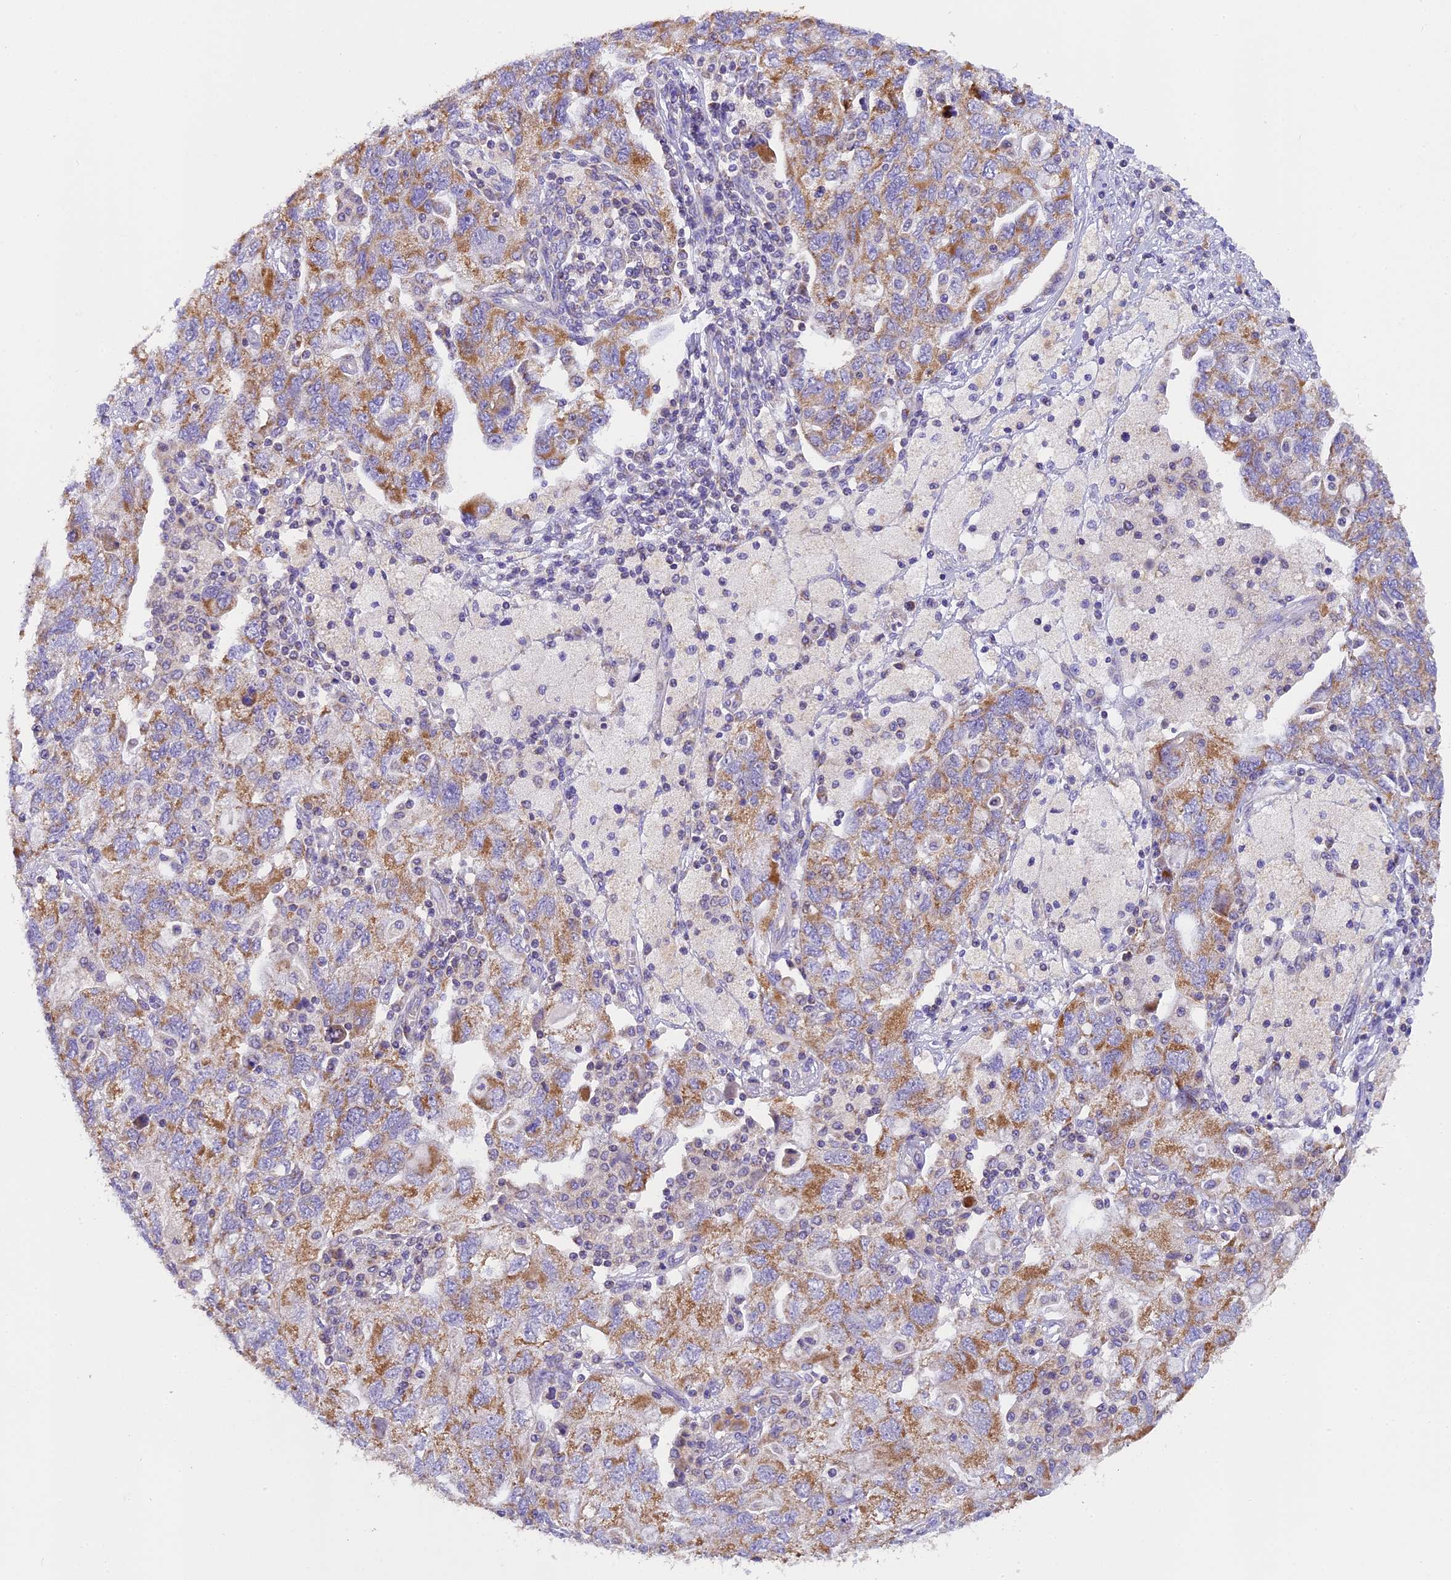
{"staining": {"intensity": "moderate", "quantity": "25%-75%", "location": "cytoplasmic/membranous"}, "tissue": "ovarian cancer", "cell_type": "Tumor cells", "image_type": "cancer", "snomed": [{"axis": "morphology", "description": "Carcinoma, NOS"}, {"axis": "morphology", "description": "Cystadenocarcinoma, serous, NOS"}, {"axis": "topography", "description": "Ovary"}], "caption": "About 25%-75% of tumor cells in human ovarian cancer reveal moderate cytoplasmic/membranous protein staining as visualized by brown immunohistochemical staining.", "gene": "MGME1", "patient": {"sex": "female", "age": 69}}